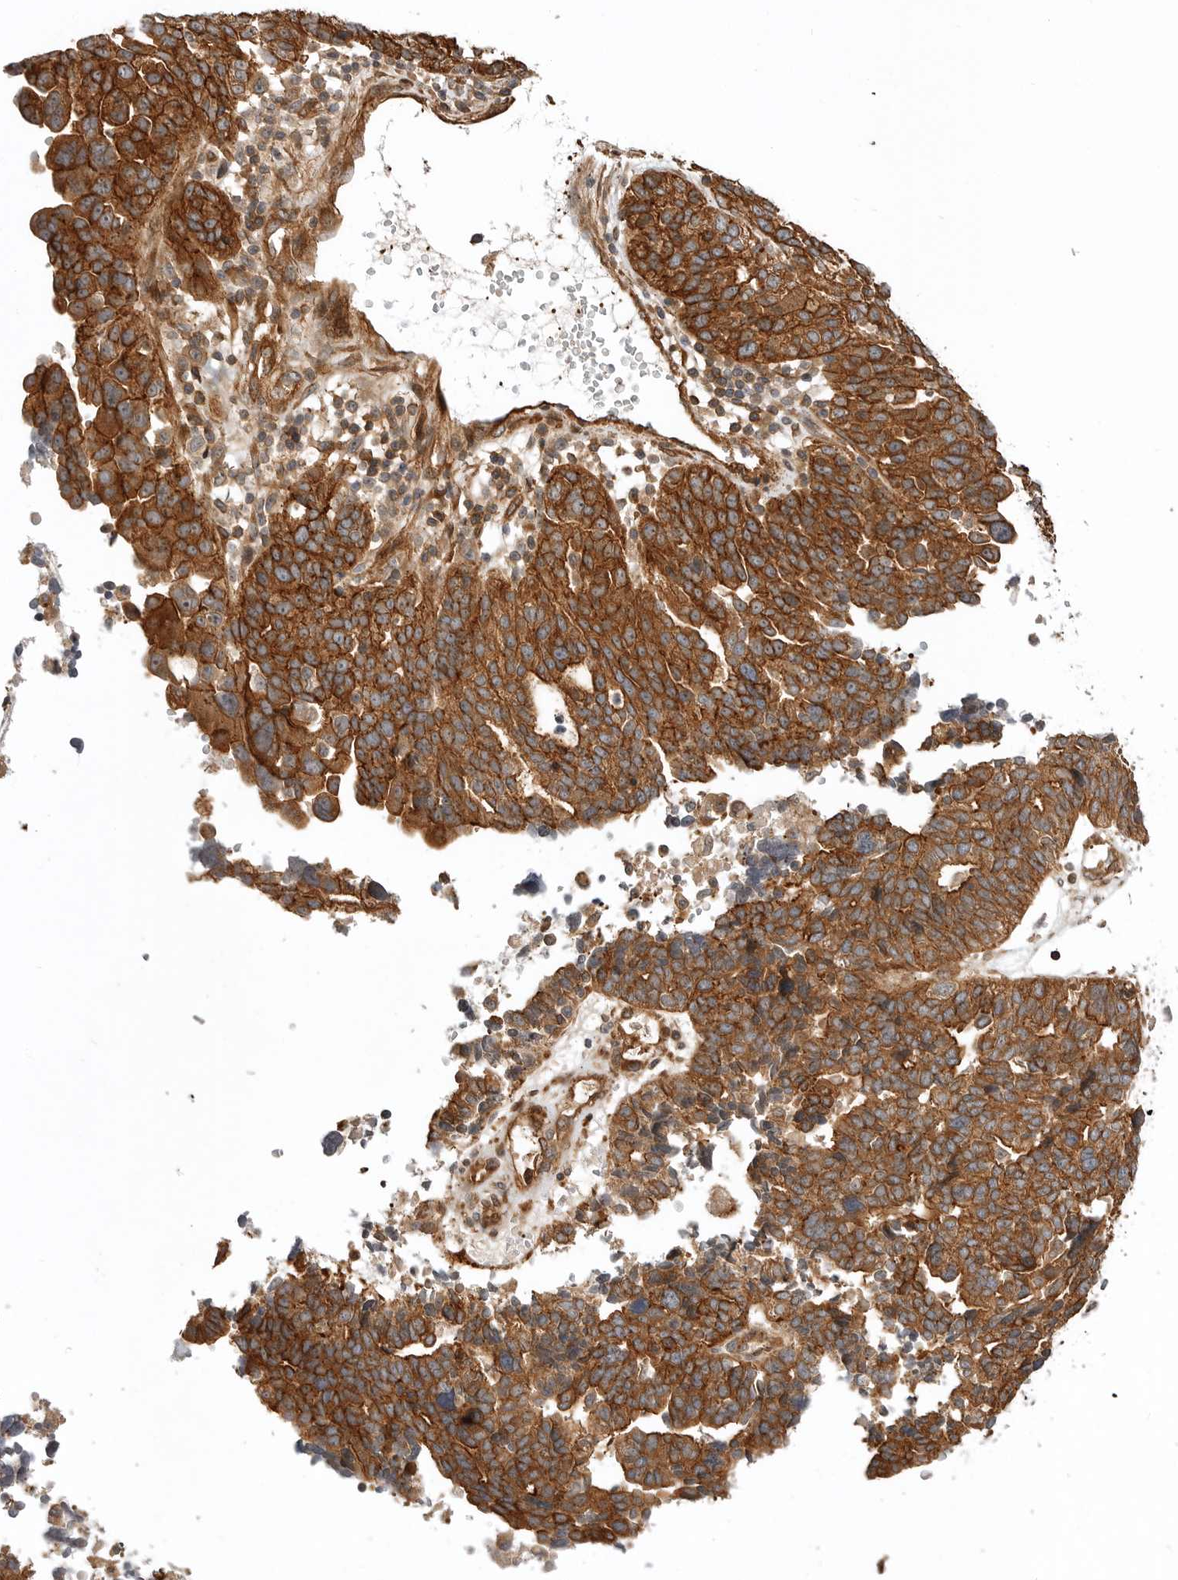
{"staining": {"intensity": "strong", "quantity": ">75%", "location": "cytoplasmic/membranous"}, "tissue": "ovarian cancer", "cell_type": "Tumor cells", "image_type": "cancer", "snomed": [{"axis": "morphology", "description": "Cystadenocarcinoma, serous, NOS"}, {"axis": "topography", "description": "Ovary"}], "caption": "Immunohistochemistry (IHC) image of serous cystadenocarcinoma (ovarian) stained for a protein (brown), which reveals high levels of strong cytoplasmic/membranous positivity in approximately >75% of tumor cells.", "gene": "GPATCH2", "patient": {"sex": "female", "age": 59}}